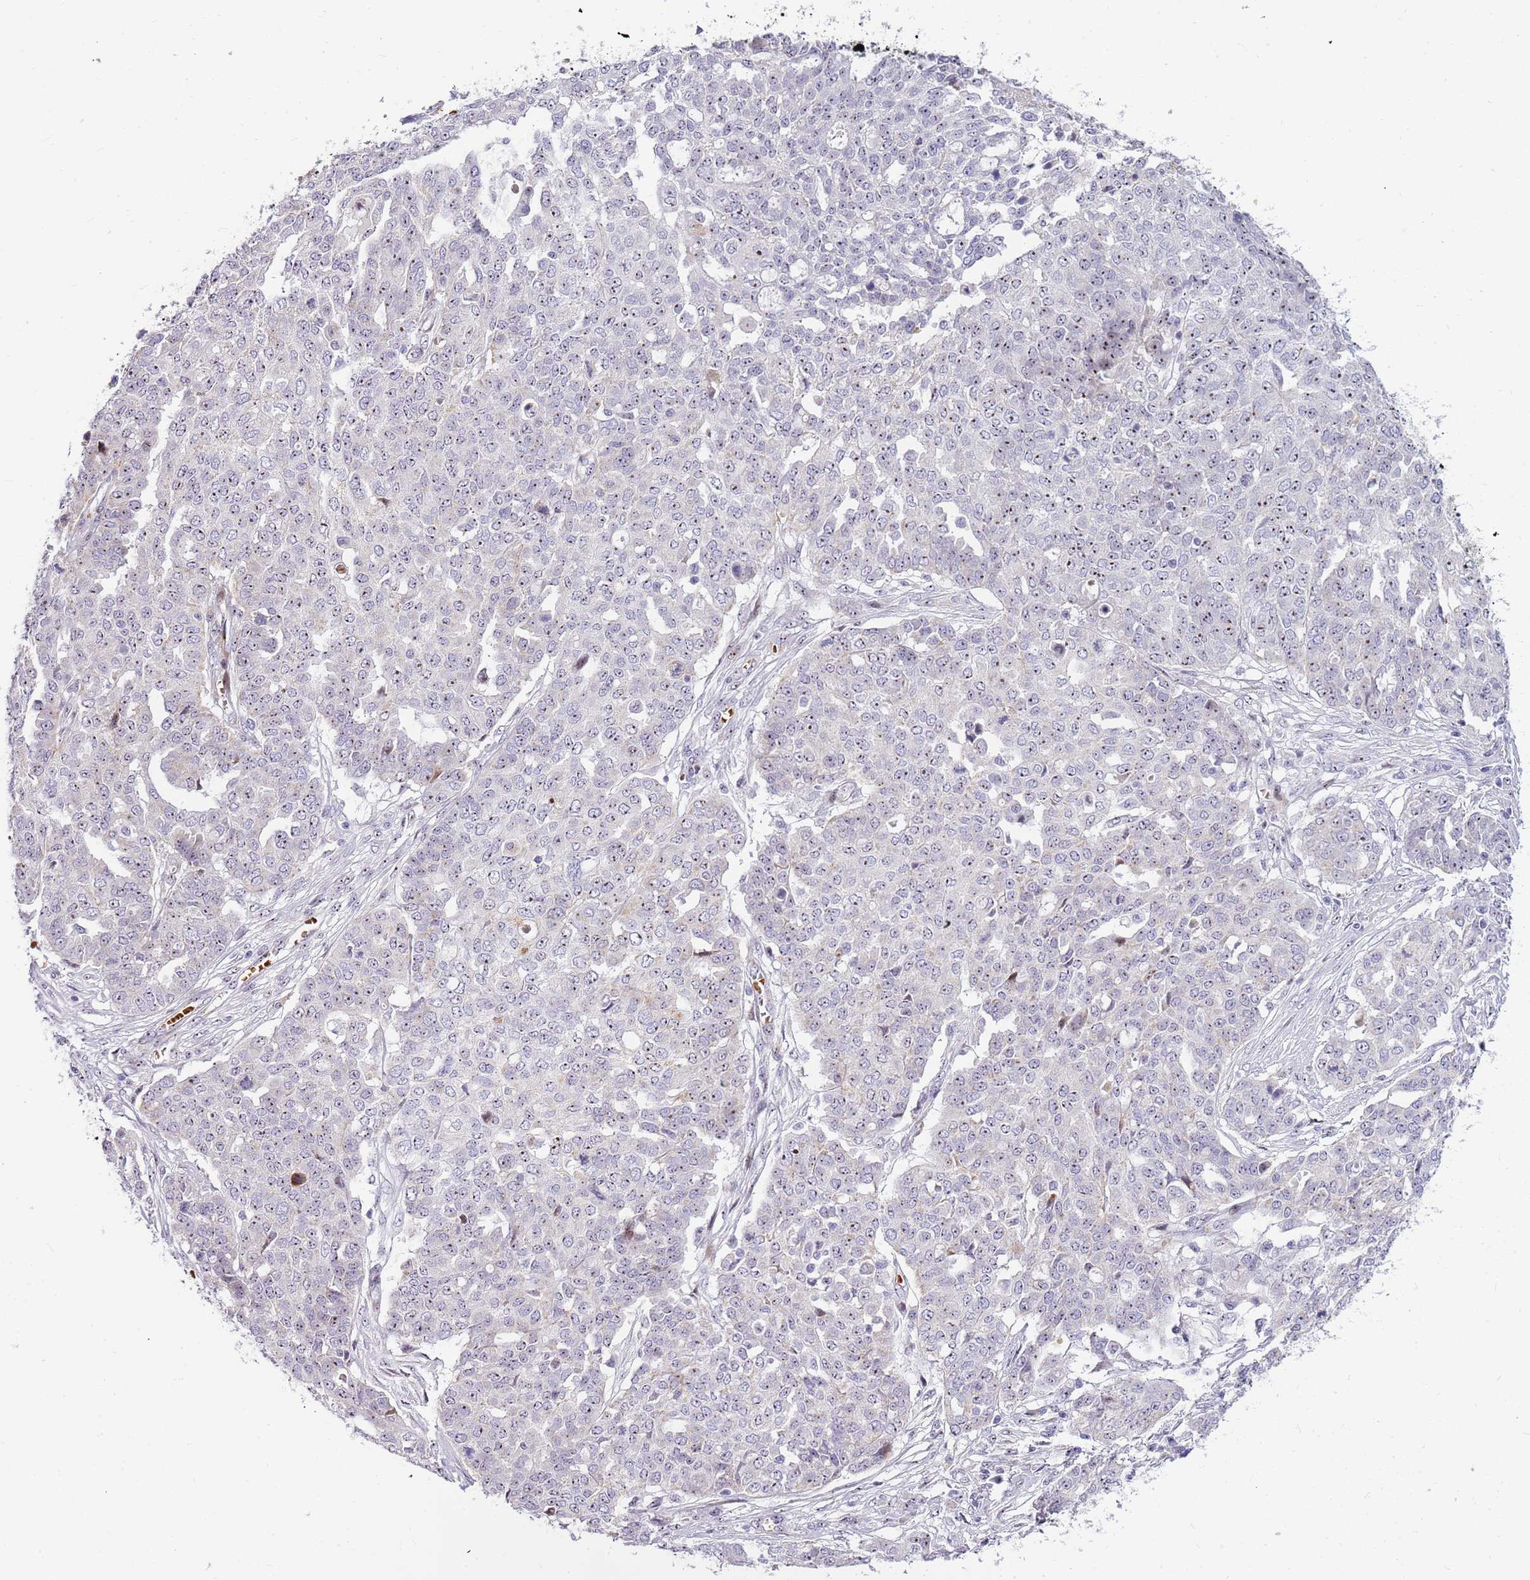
{"staining": {"intensity": "negative", "quantity": "none", "location": "none"}, "tissue": "ovarian cancer", "cell_type": "Tumor cells", "image_type": "cancer", "snomed": [{"axis": "morphology", "description": "Cystadenocarcinoma, serous, NOS"}, {"axis": "topography", "description": "Soft tissue"}, {"axis": "topography", "description": "Ovary"}], "caption": "DAB (3,3'-diaminobenzidine) immunohistochemical staining of ovarian serous cystadenocarcinoma shows no significant expression in tumor cells. Brightfield microscopy of immunohistochemistry (IHC) stained with DAB (brown) and hematoxylin (blue), captured at high magnification.", "gene": "DNAJA3", "patient": {"sex": "female", "age": 57}}